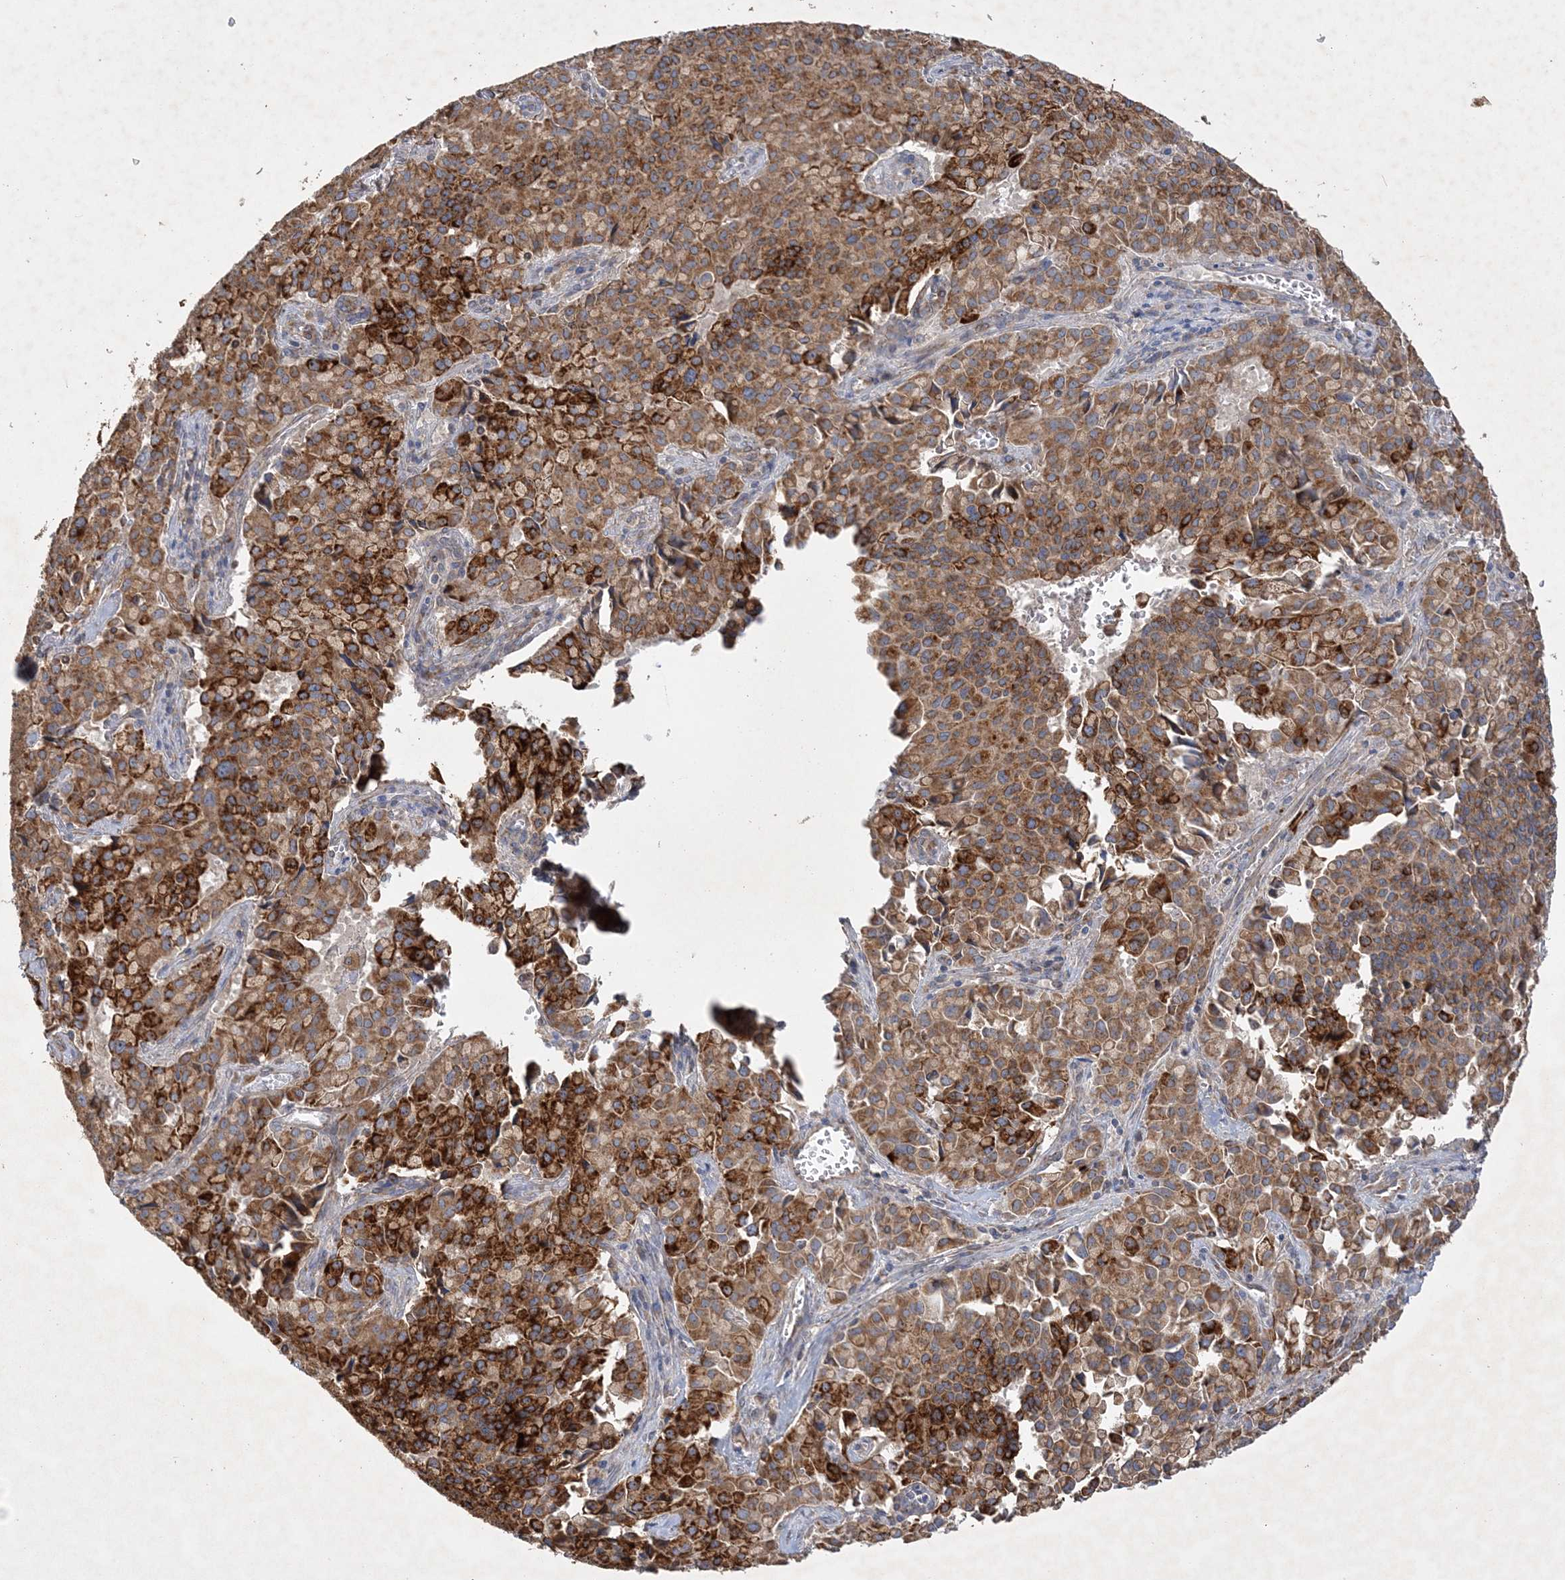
{"staining": {"intensity": "strong", "quantity": ">75%", "location": "cytoplasmic/membranous"}, "tissue": "pancreatic cancer", "cell_type": "Tumor cells", "image_type": "cancer", "snomed": [{"axis": "morphology", "description": "Adenocarcinoma, NOS"}, {"axis": "topography", "description": "Pancreas"}], "caption": "Protein expression analysis of human pancreatic cancer reveals strong cytoplasmic/membranous staining in about >75% of tumor cells.", "gene": "FEZ2", "patient": {"sex": "male", "age": 65}}